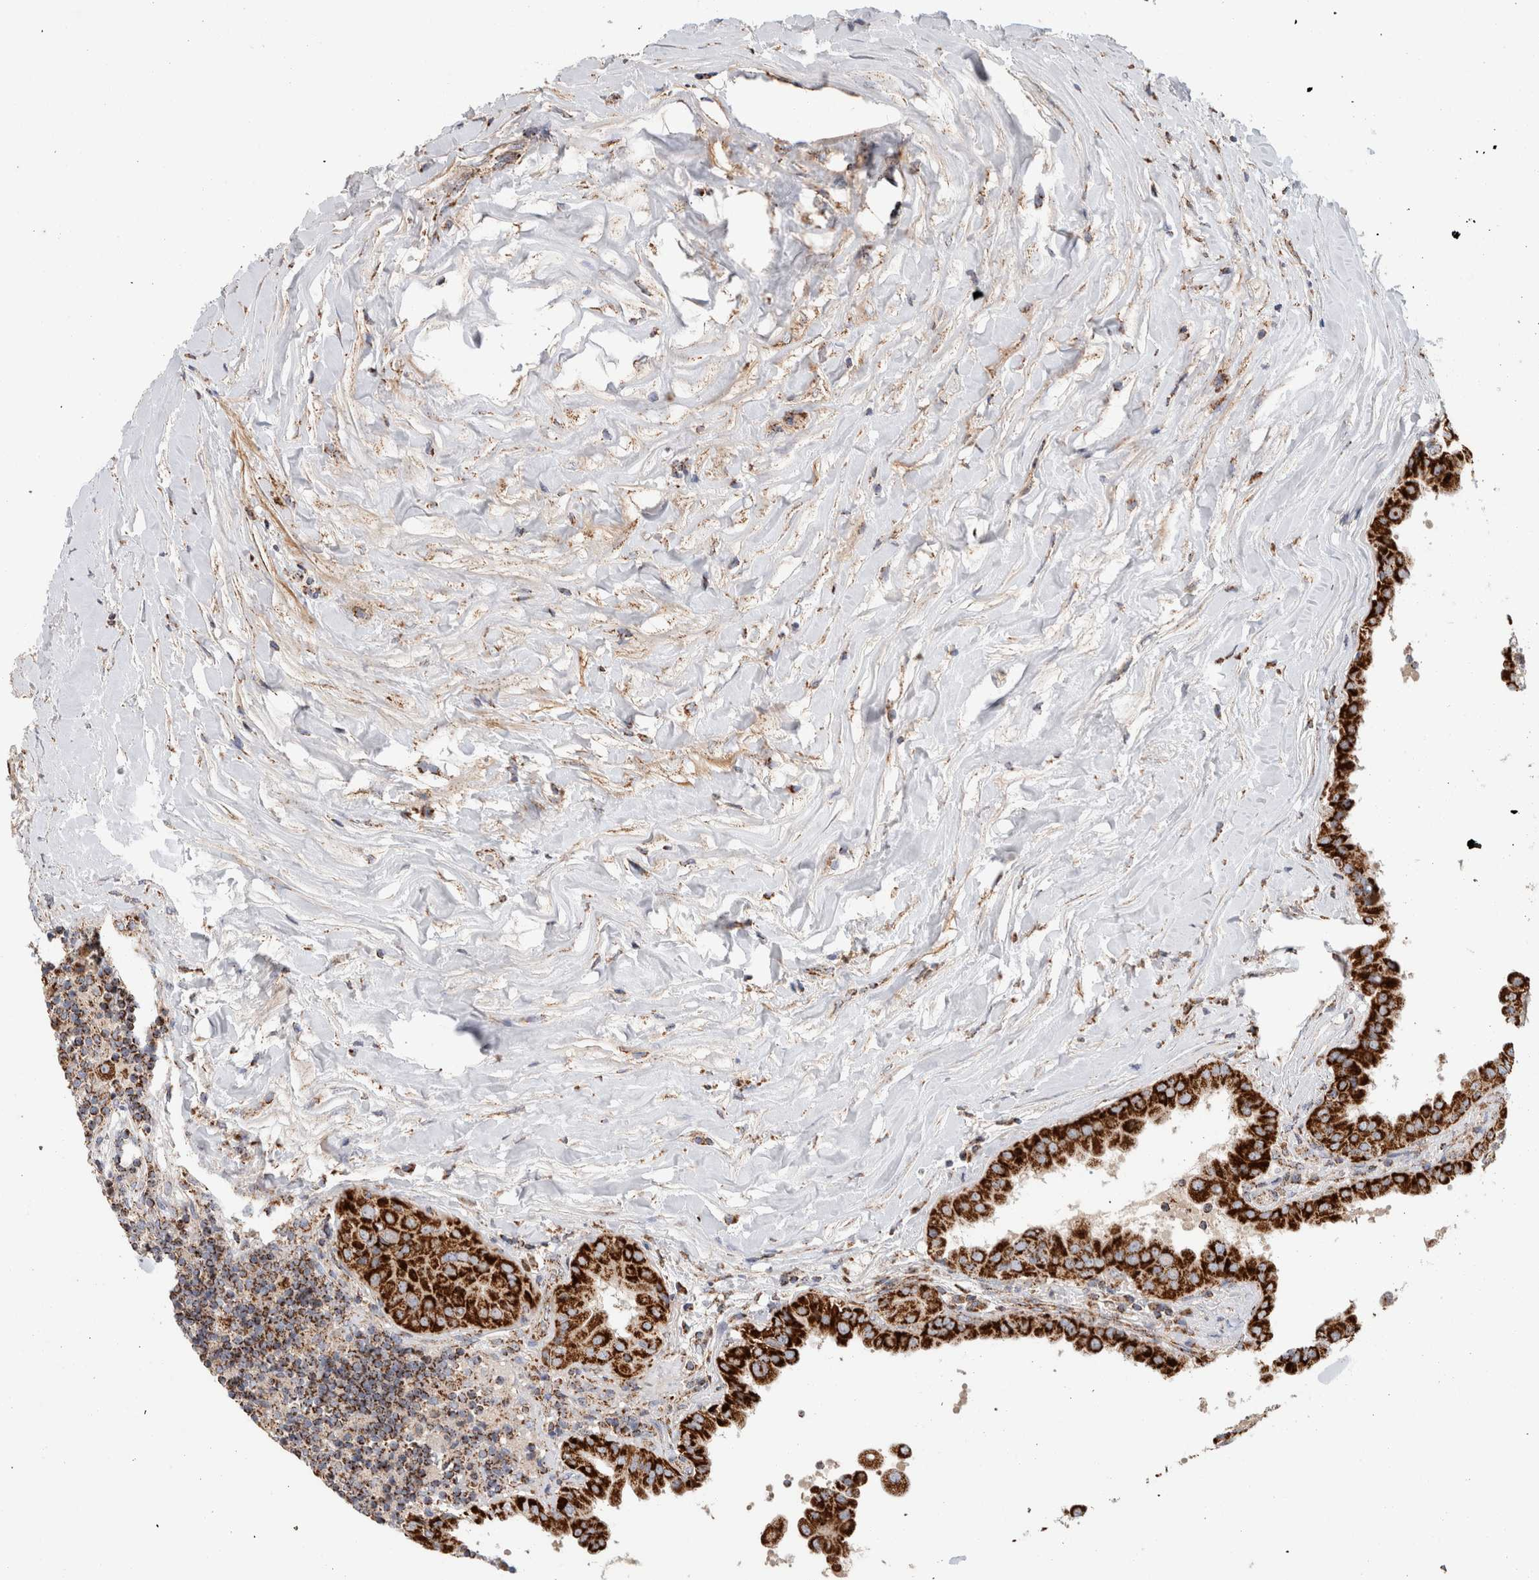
{"staining": {"intensity": "strong", "quantity": ">75%", "location": "cytoplasmic/membranous"}, "tissue": "thyroid cancer", "cell_type": "Tumor cells", "image_type": "cancer", "snomed": [{"axis": "morphology", "description": "Papillary adenocarcinoma, NOS"}, {"axis": "topography", "description": "Thyroid gland"}], "caption": "Immunohistochemical staining of thyroid cancer (papillary adenocarcinoma) exhibits high levels of strong cytoplasmic/membranous protein expression in approximately >75% of tumor cells.", "gene": "IARS2", "patient": {"sex": "male", "age": 33}}